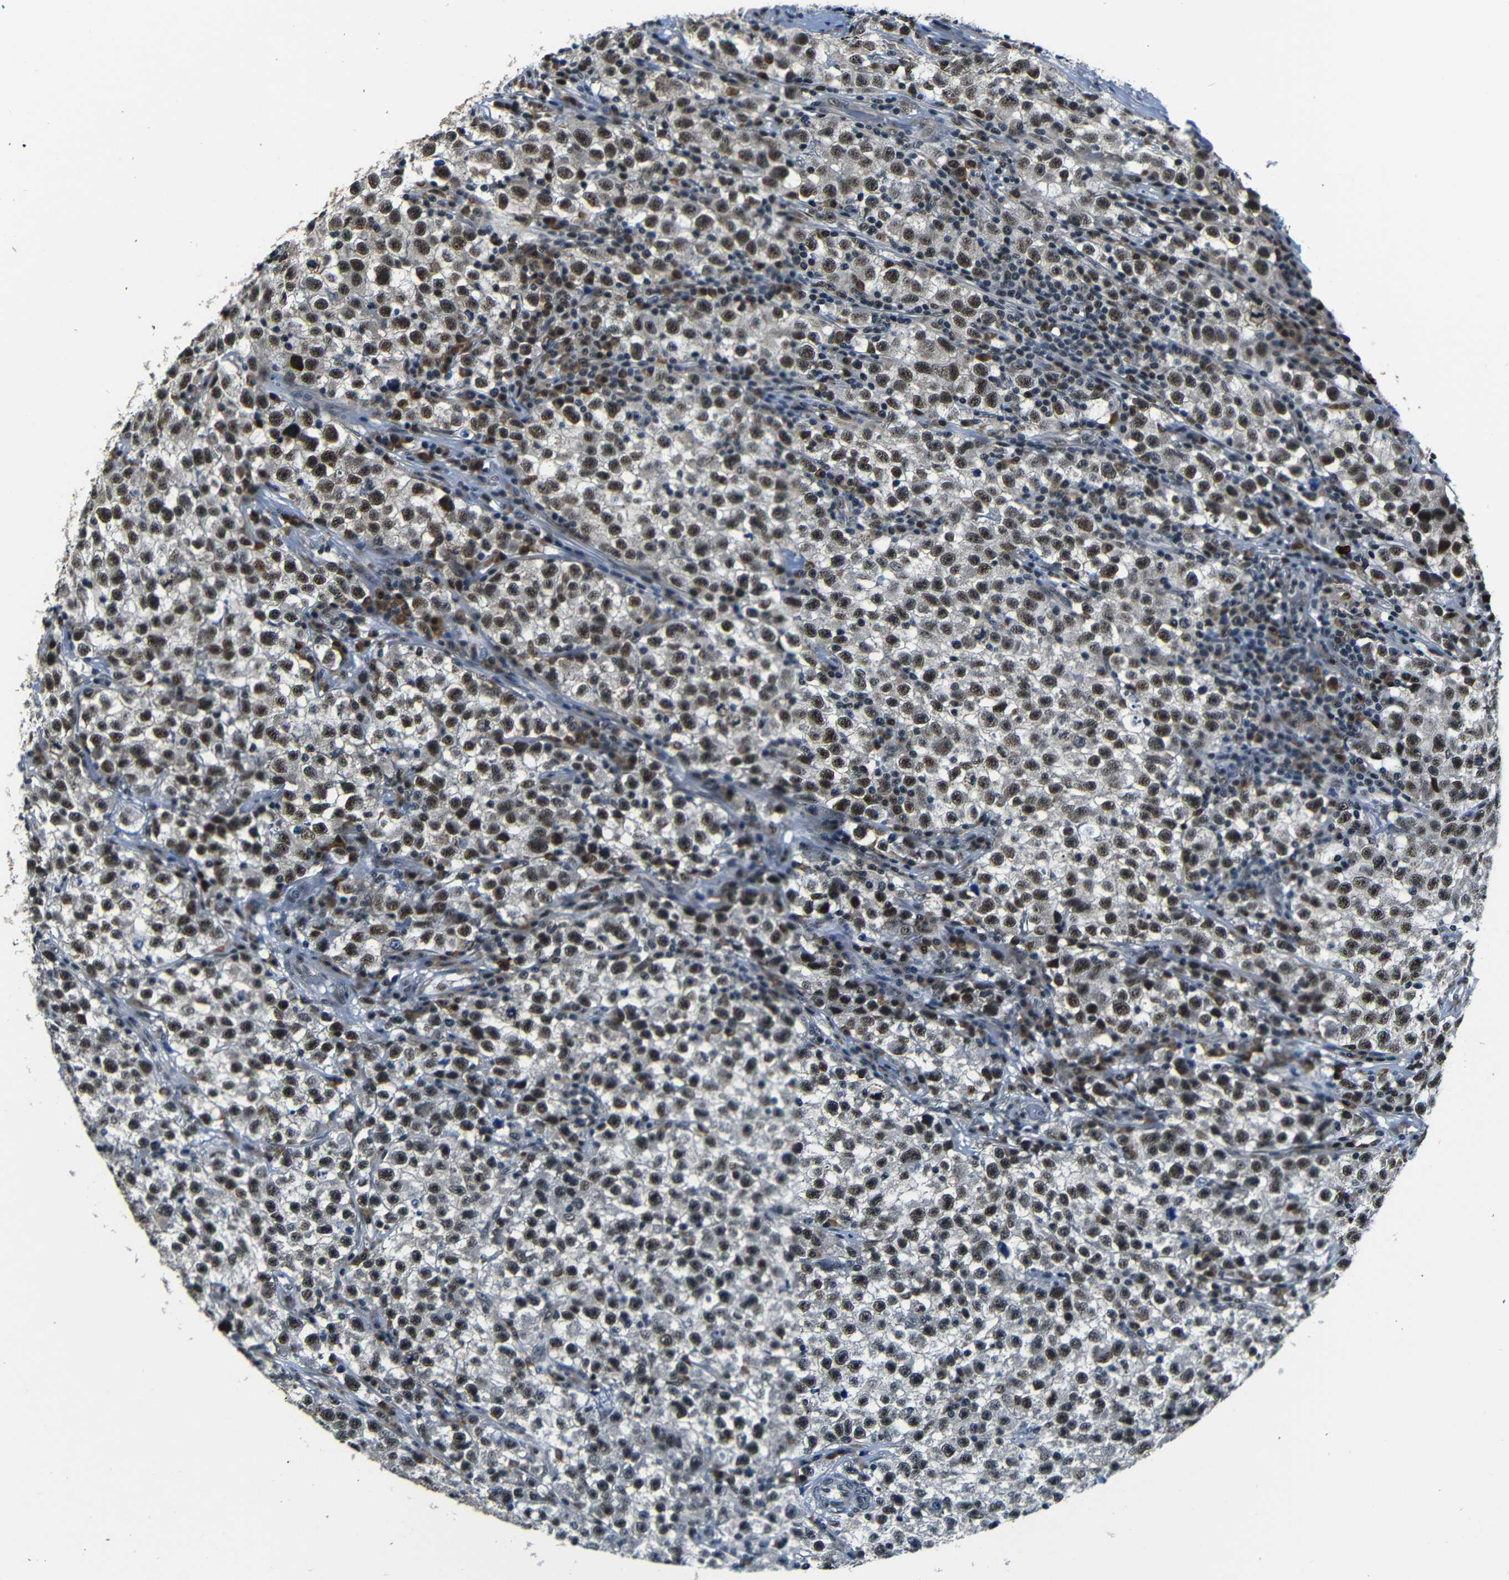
{"staining": {"intensity": "moderate", "quantity": ">75%", "location": "nuclear"}, "tissue": "testis cancer", "cell_type": "Tumor cells", "image_type": "cancer", "snomed": [{"axis": "morphology", "description": "Seminoma, NOS"}, {"axis": "topography", "description": "Testis"}], "caption": "Testis cancer tissue reveals moderate nuclear staining in about >75% of tumor cells Using DAB (brown) and hematoxylin (blue) stains, captured at high magnification using brightfield microscopy.", "gene": "FOXD4", "patient": {"sex": "male", "age": 22}}